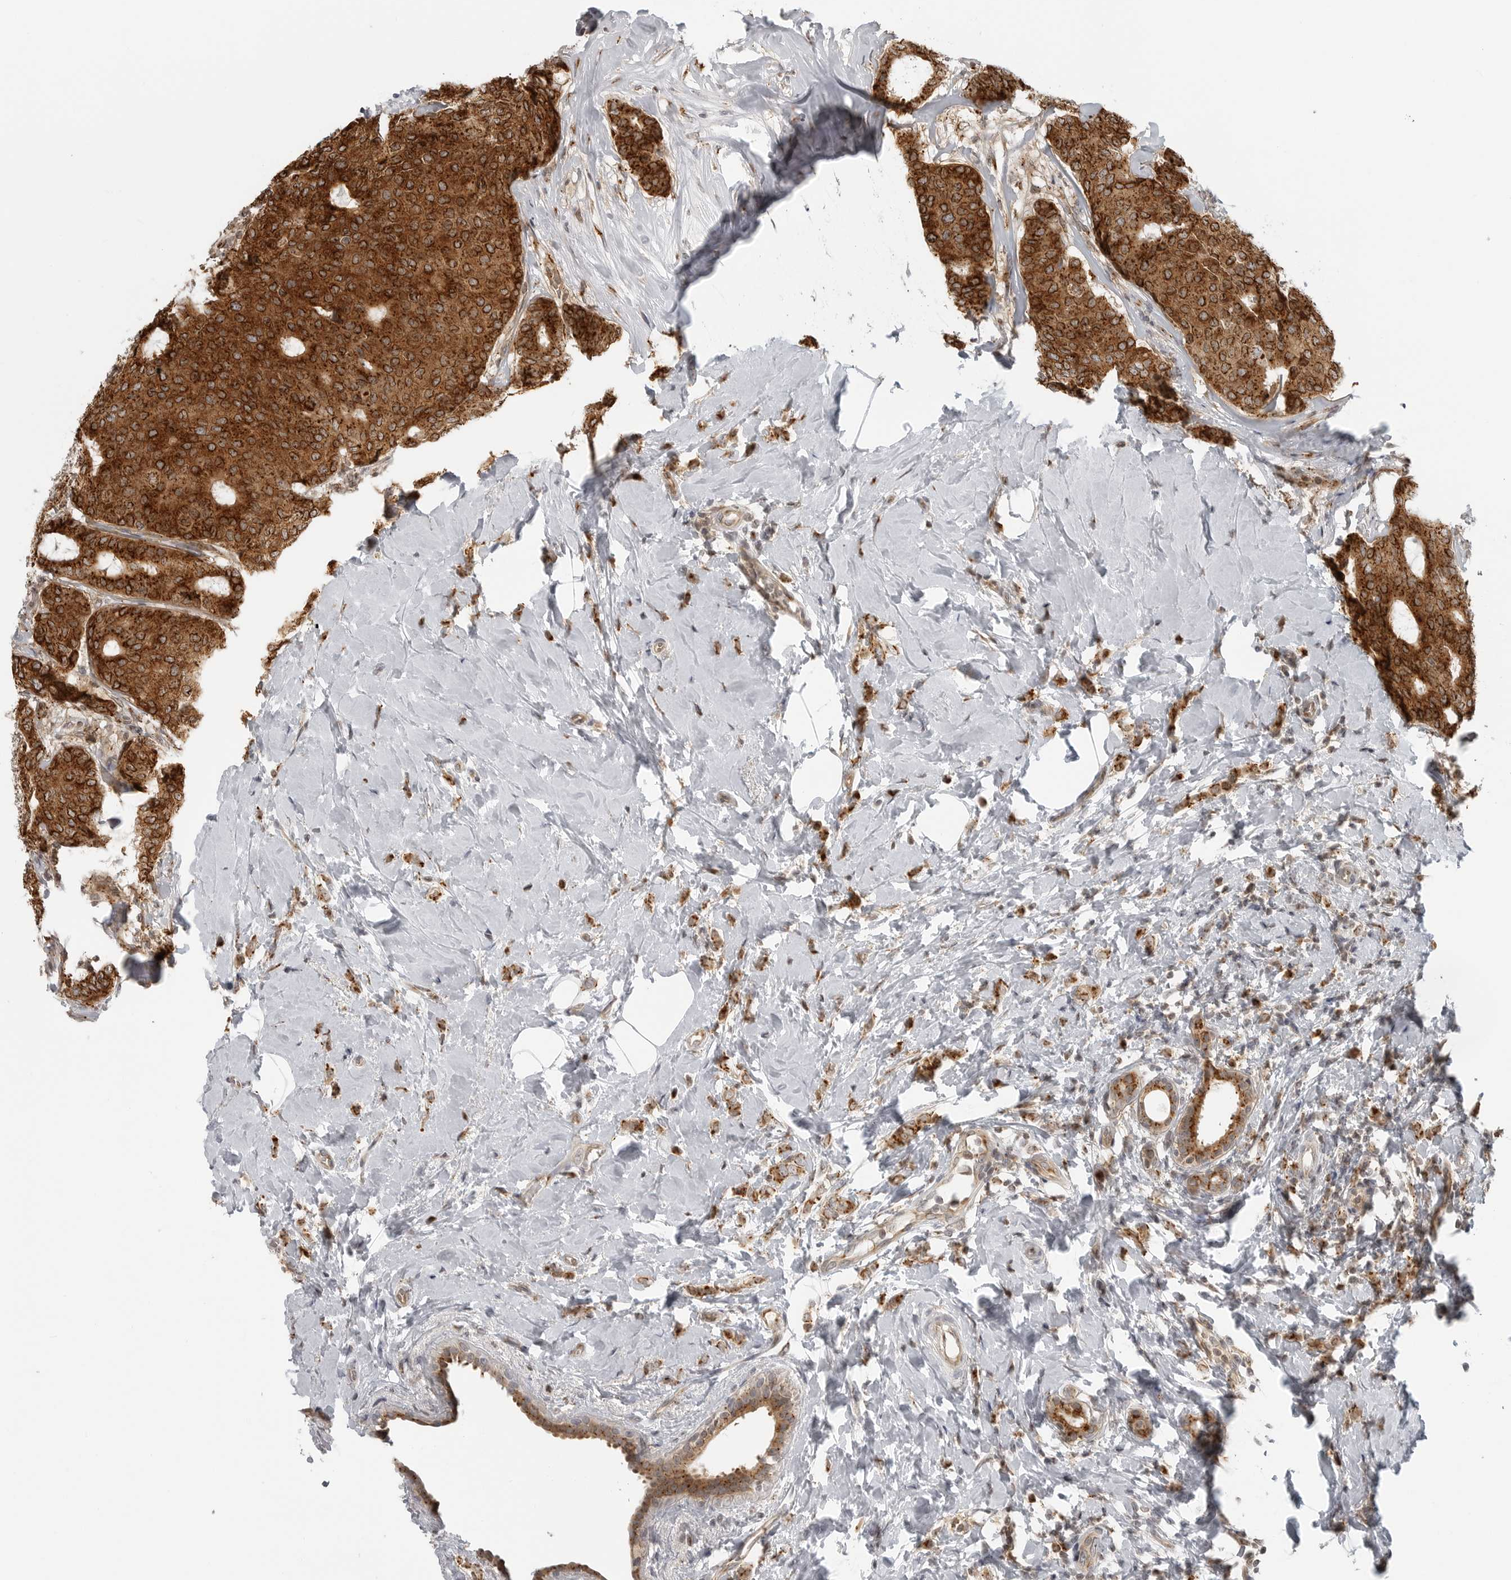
{"staining": {"intensity": "strong", "quantity": ">75%", "location": "cytoplasmic/membranous"}, "tissue": "breast cancer", "cell_type": "Tumor cells", "image_type": "cancer", "snomed": [{"axis": "morphology", "description": "Lobular carcinoma"}, {"axis": "topography", "description": "Breast"}], "caption": "A high-resolution micrograph shows IHC staining of breast lobular carcinoma, which displays strong cytoplasmic/membranous positivity in about >75% of tumor cells. (Stains: DAB in brown, nuclei in blue, Microscopy: brightfield microscopy at high magnification).", "gene": "COPA", "patient": {"sex": "female", "age": 47}}